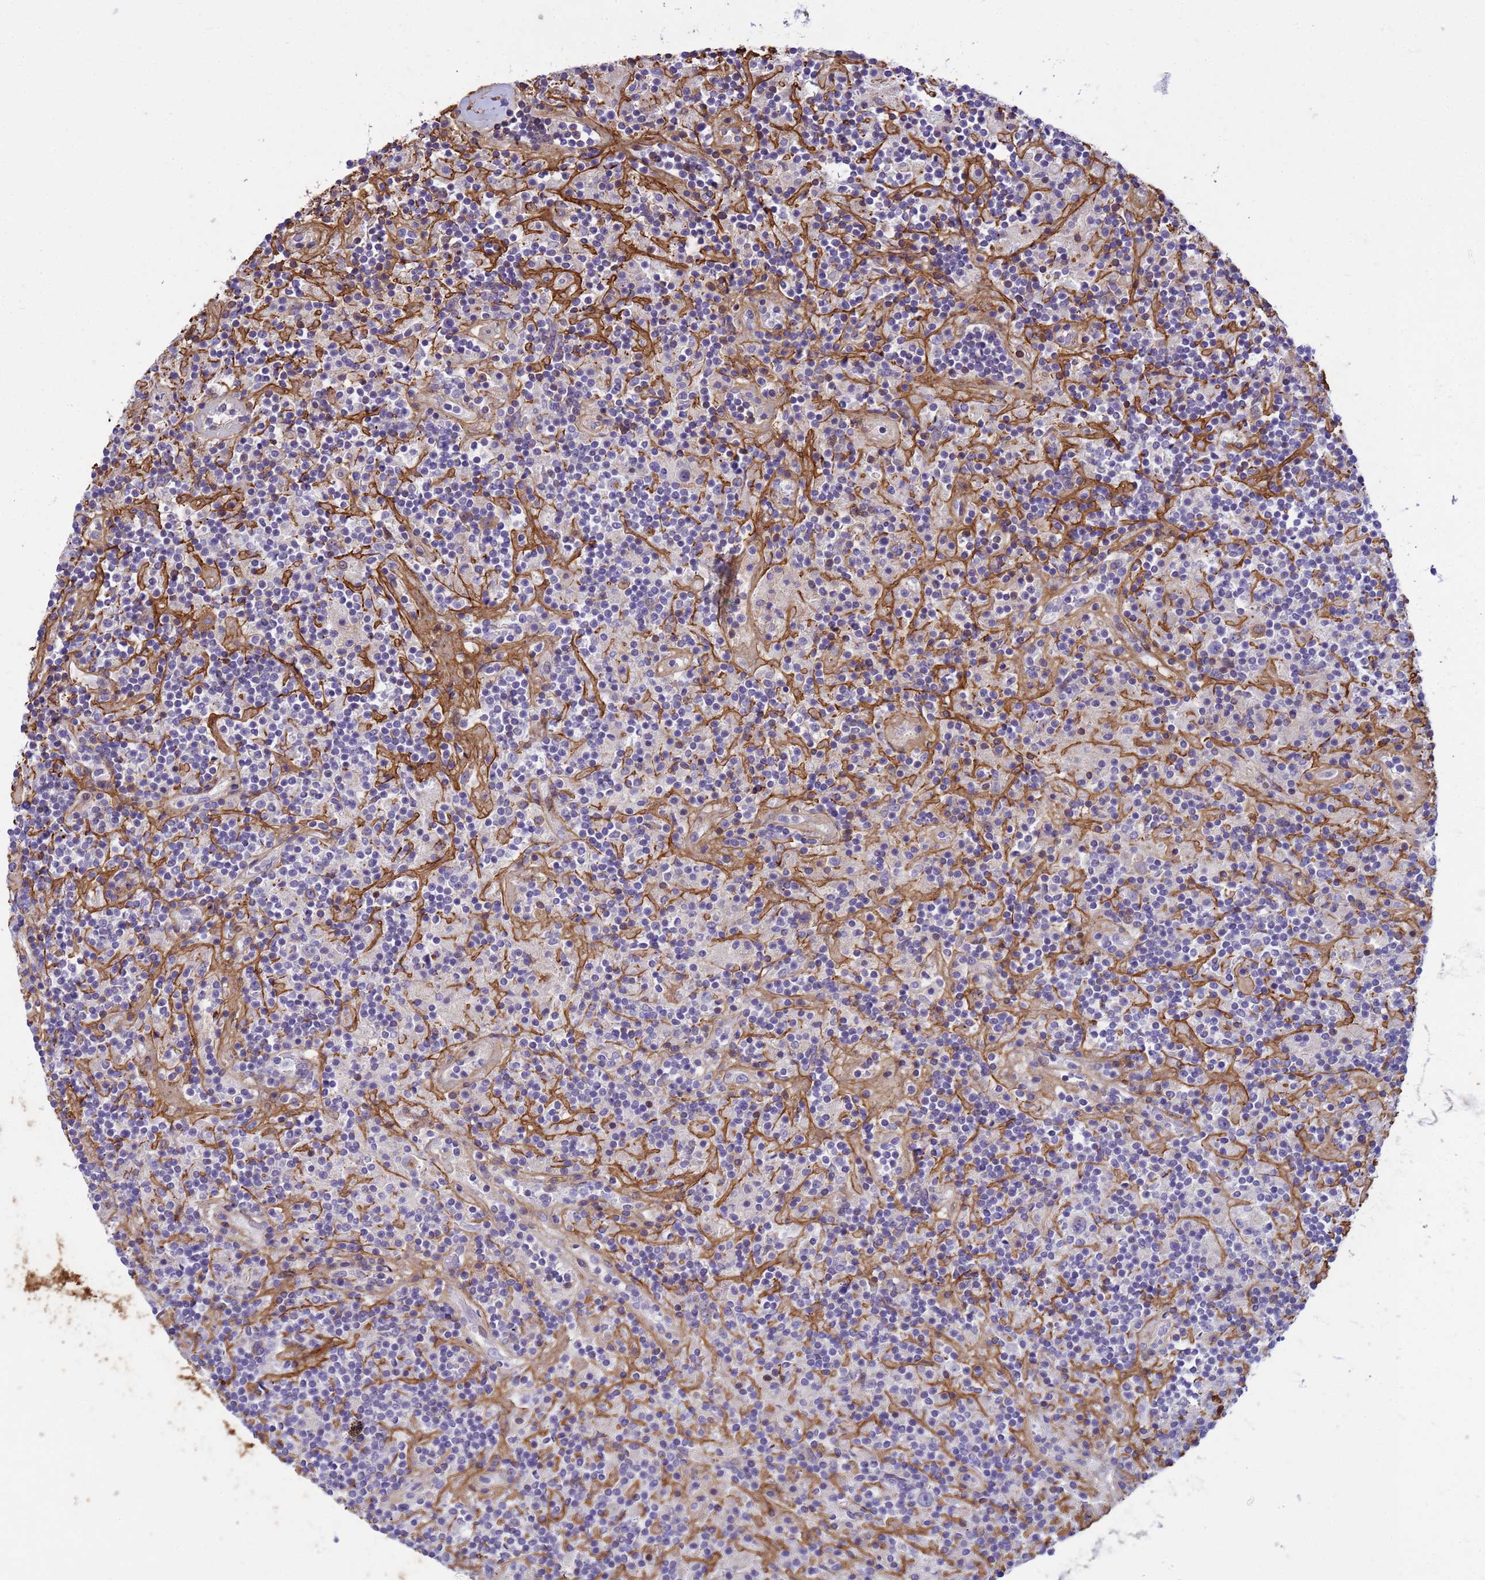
{"staining": {"intensity": "negative", "quantity": "none", "location": "none"}, "tissue": "lymphoma", "cell_type": "Tumor cells", "image_type": "cancer", "snomed": [{"axis": "morphology", "description": "Hodgkin's disease, NOS"}, {"axis": "topography", "description": "Lymph node"}], "caption": "This is a image of immunohistochemistry staining of Hodgkin's disease, which shows no positivity in tumor cells.", "gene": "P2RX7", "patient": {"sex": "male", "age": 70}}